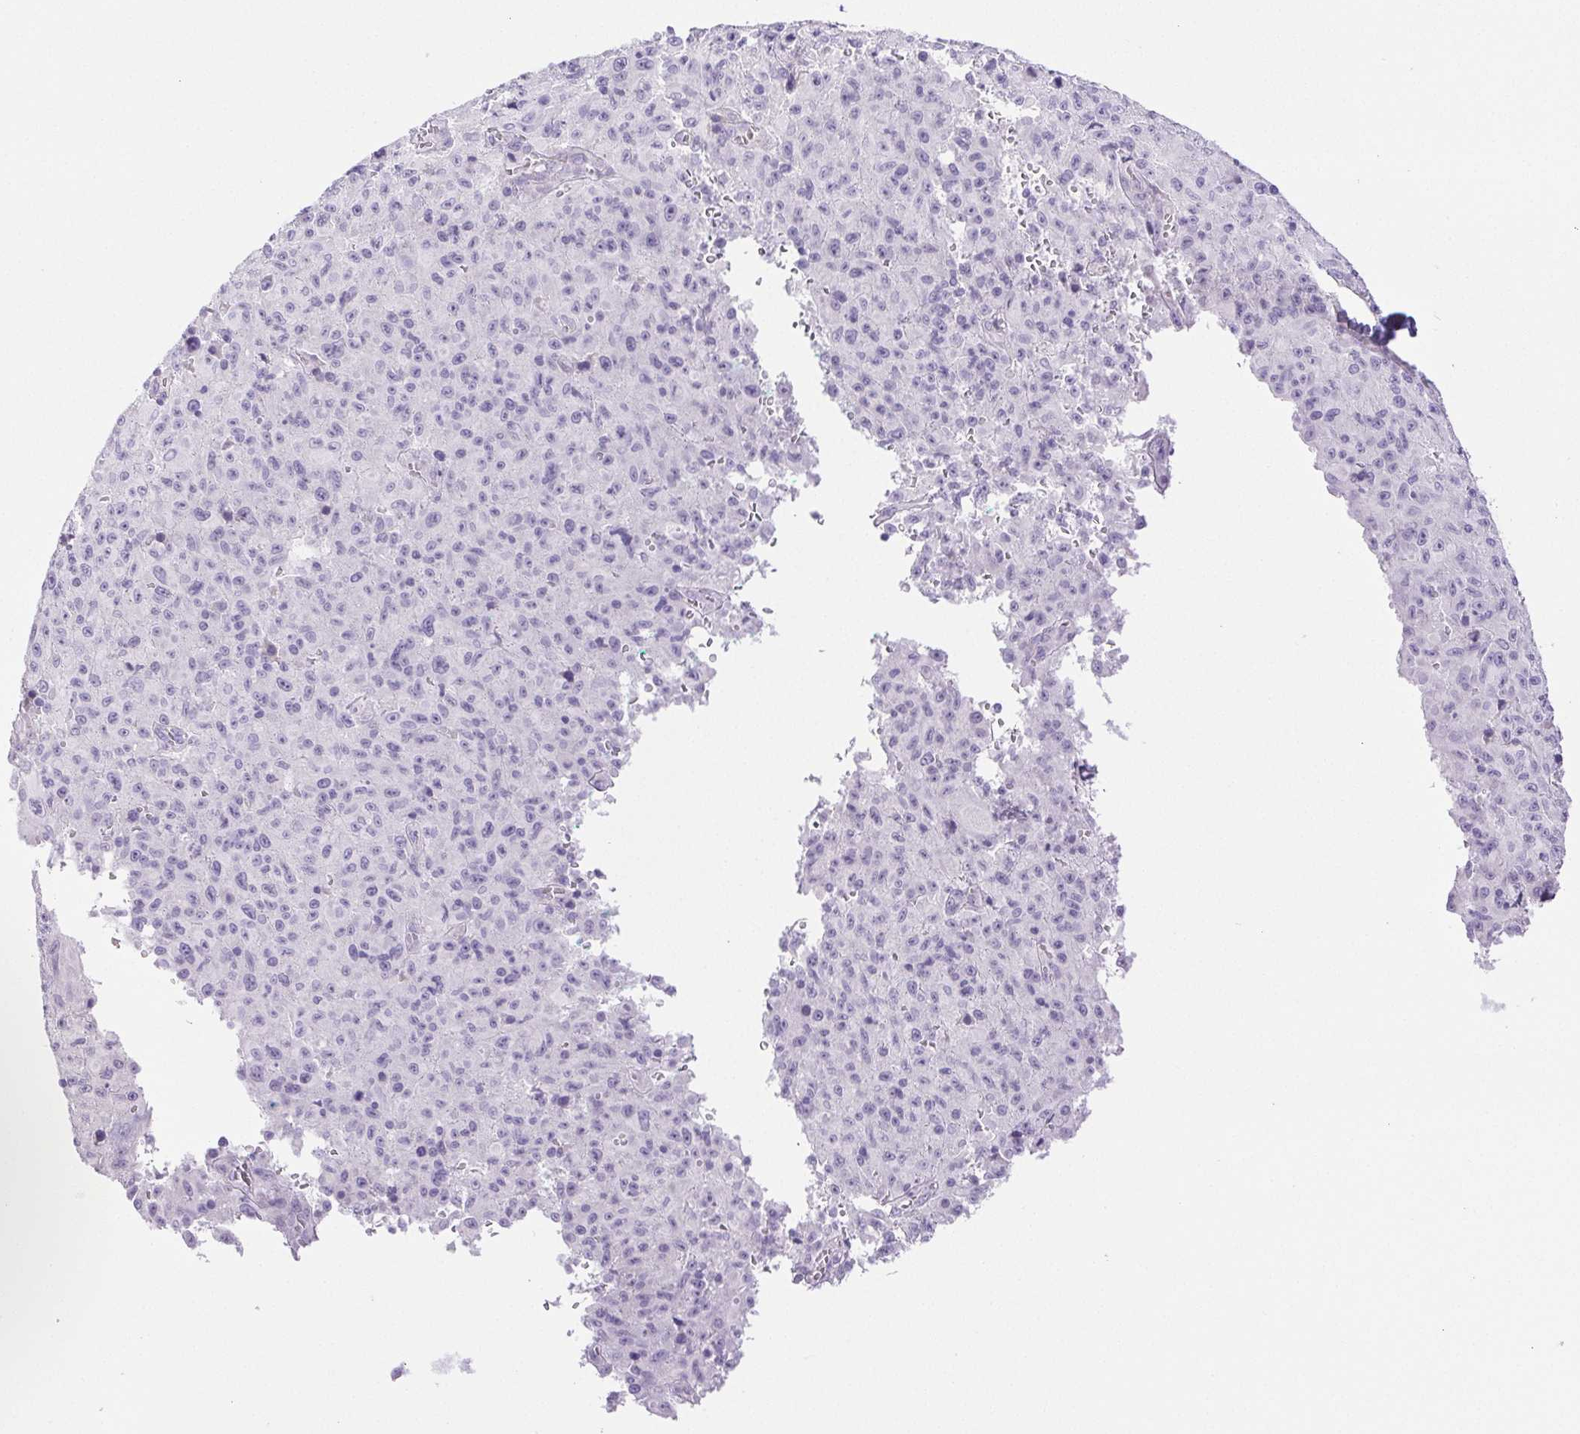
{"staining": {"intensity": "negative", "quantity": "none", "location": "none"}, "tissue": "melanoma", "cell_type": "Tumor cells", "image_type": "cancer", "snomed": [{"axis": "morphology", "description": "Malignant melanoma, NOS"}, {"axis": "topography", "description": "Skin"}], "caption": "Immunohistochemistry image of human malignant melanoma stained for a protein (brown), which demonstrates no staining in tumor cells.", "gene": "PAPPA2", "patient": {"sex": "male", "age": 46}}